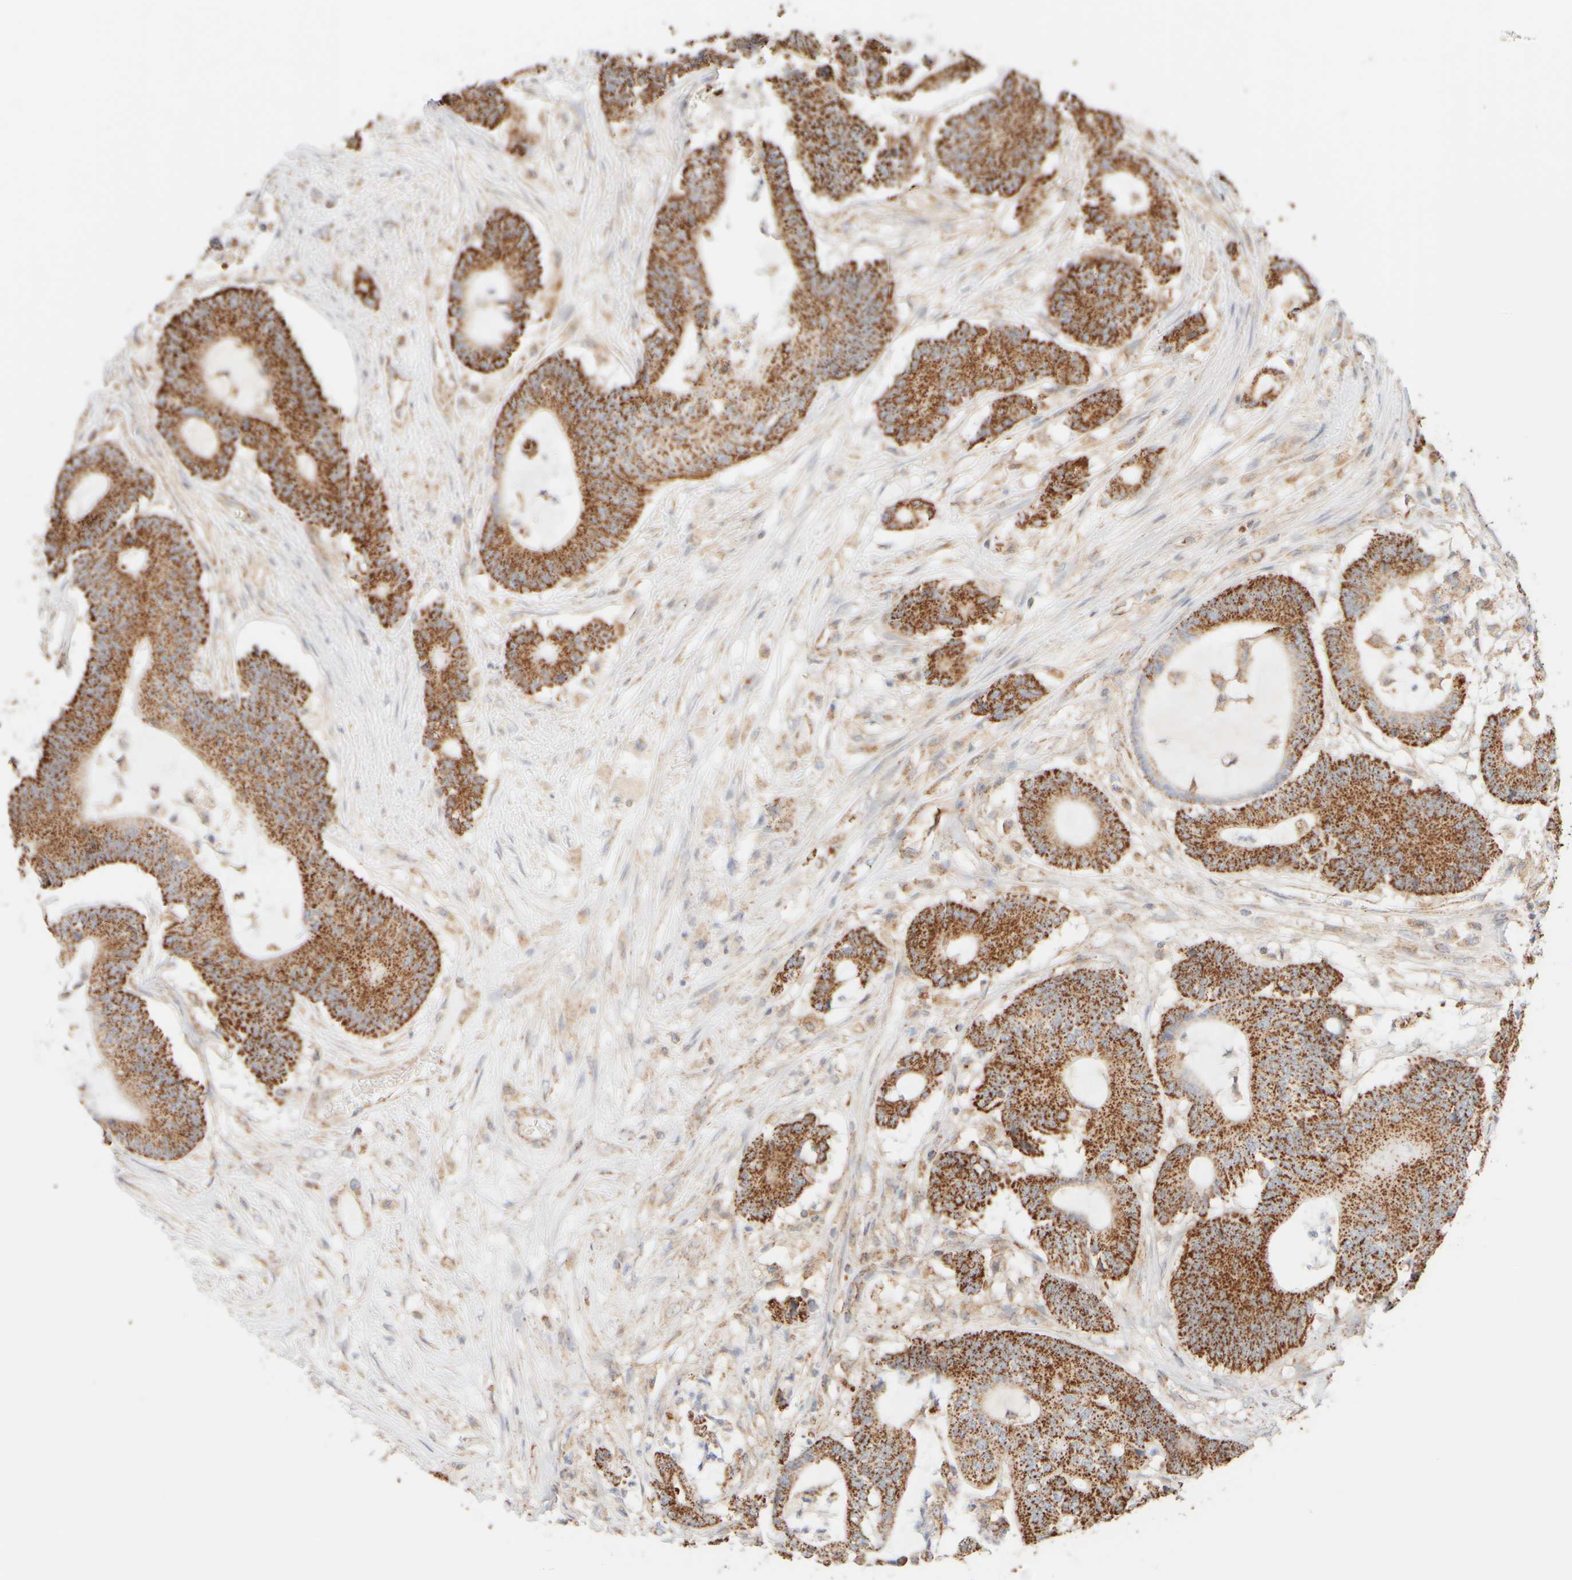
{"staining": {"intensity": "strong", "quantity": ">75%", "location": "cytoplasmic/membranous"}, "tissue": "colorectal cancer", "cell_type": "Tumor cells", "image_type": "cancer", "snomed": [{"axis": "morphology", "description": "Adenocarcinoma, NOS"}, {"axis": "topography", "description": "Colon"}], "caption": "Tumor cells display high levels of strong cytoplasmic/membranous expression in approximately >75% of cells in colorectal cancer (adenocarcinoma). Nuclei are stained in blue.", "gene": "APBB2", "patient": {"sex": "female", "age": 84}}